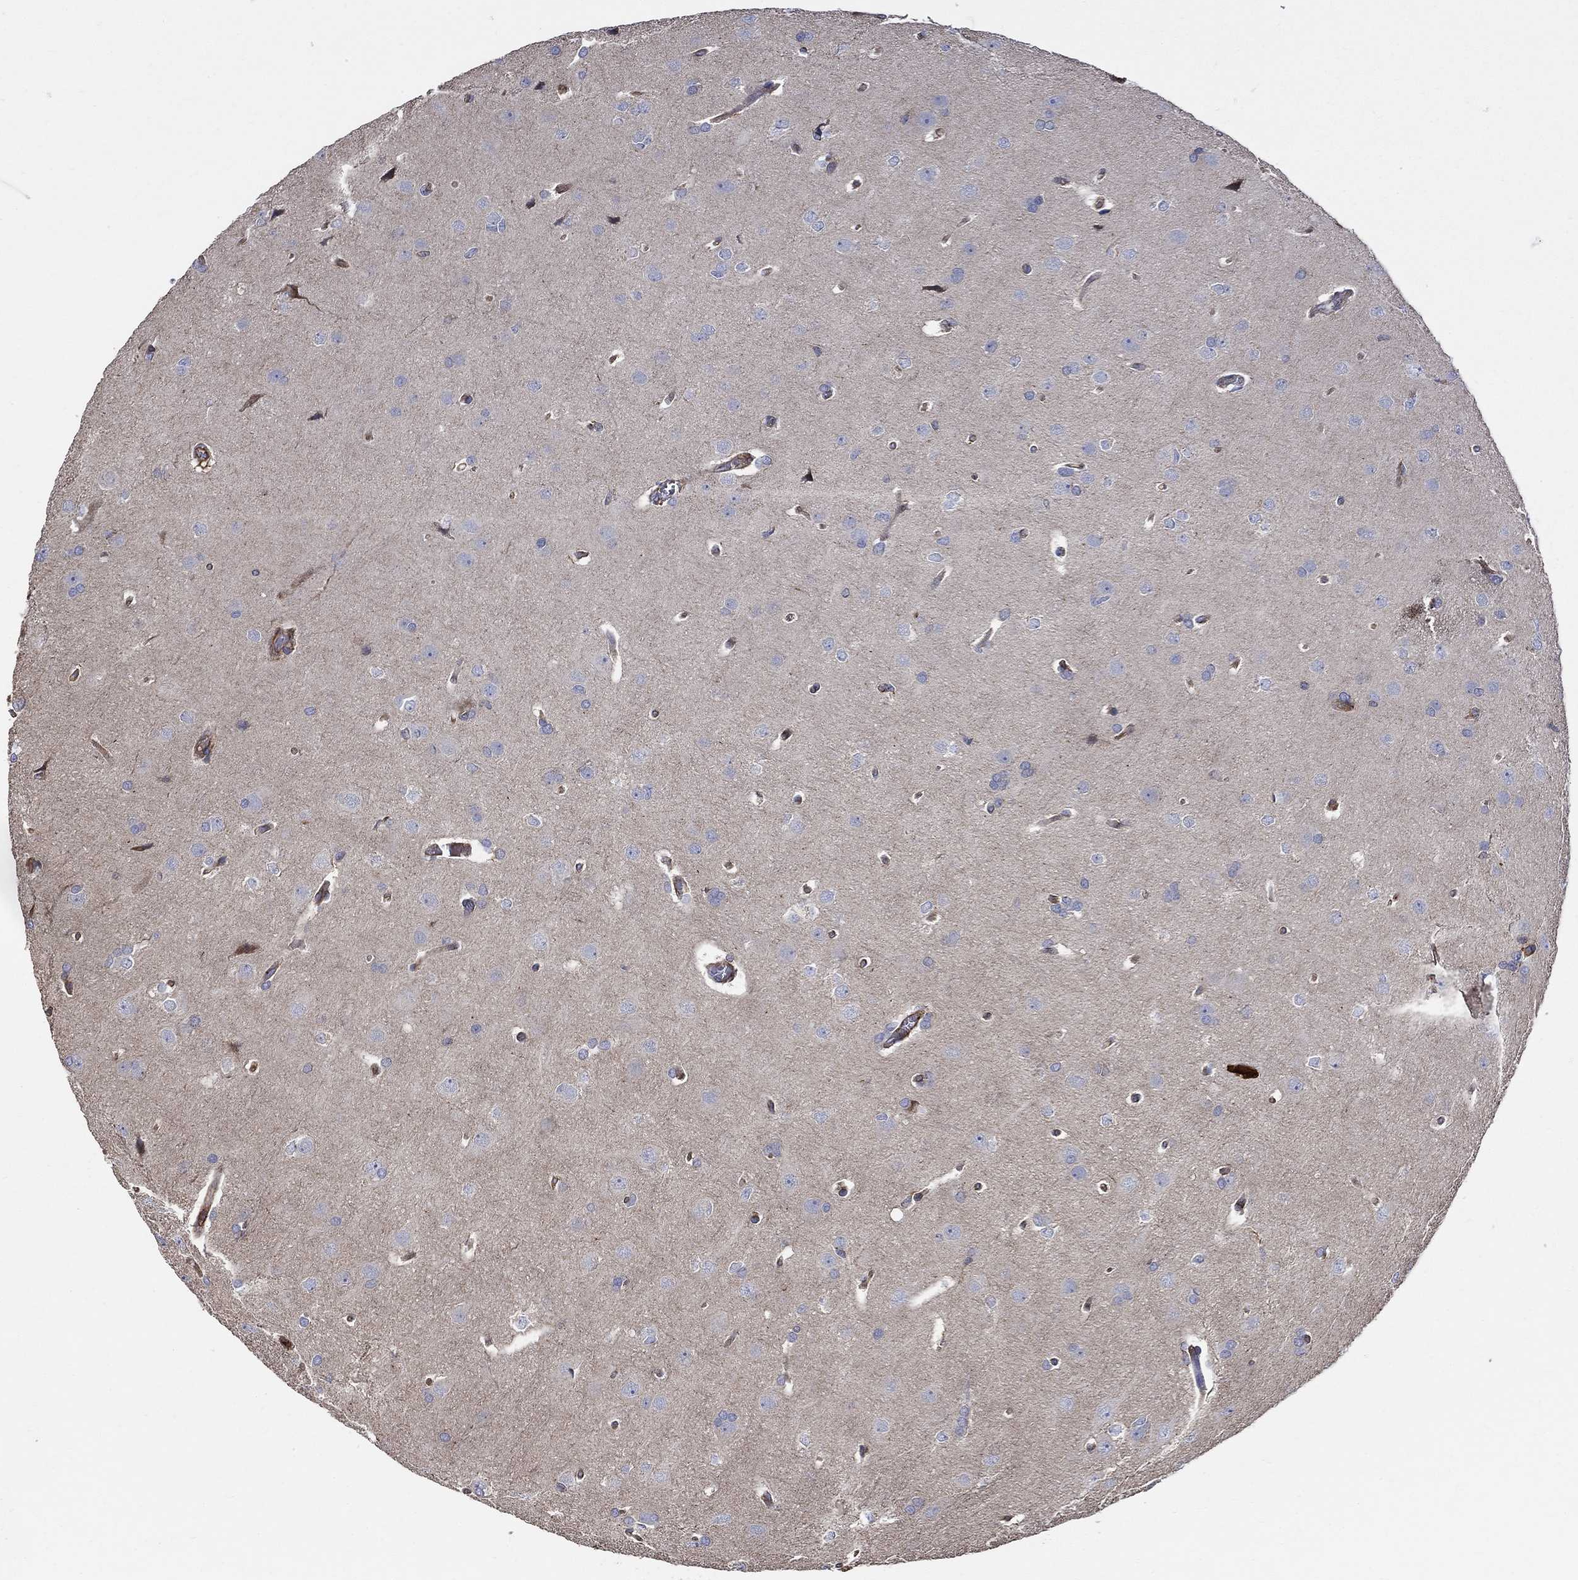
{"staining": {"intensity": "negative", "quantity": "none", "location": "none"}, "tissue": "glioma", "cell_type": "Tumor cells", "image_type": "cancer", "snomed": [{"axis": "morphology", "description": "Glioma, malignant, Low grade"}, {"axis": "topography", "description": "Brain"}], "caption": "An image of human malignant glioma (low-grade) is negative for staining in tumor cells.", "gene": "NPHP1", "patient": {"sex": "female", "age": 32}}